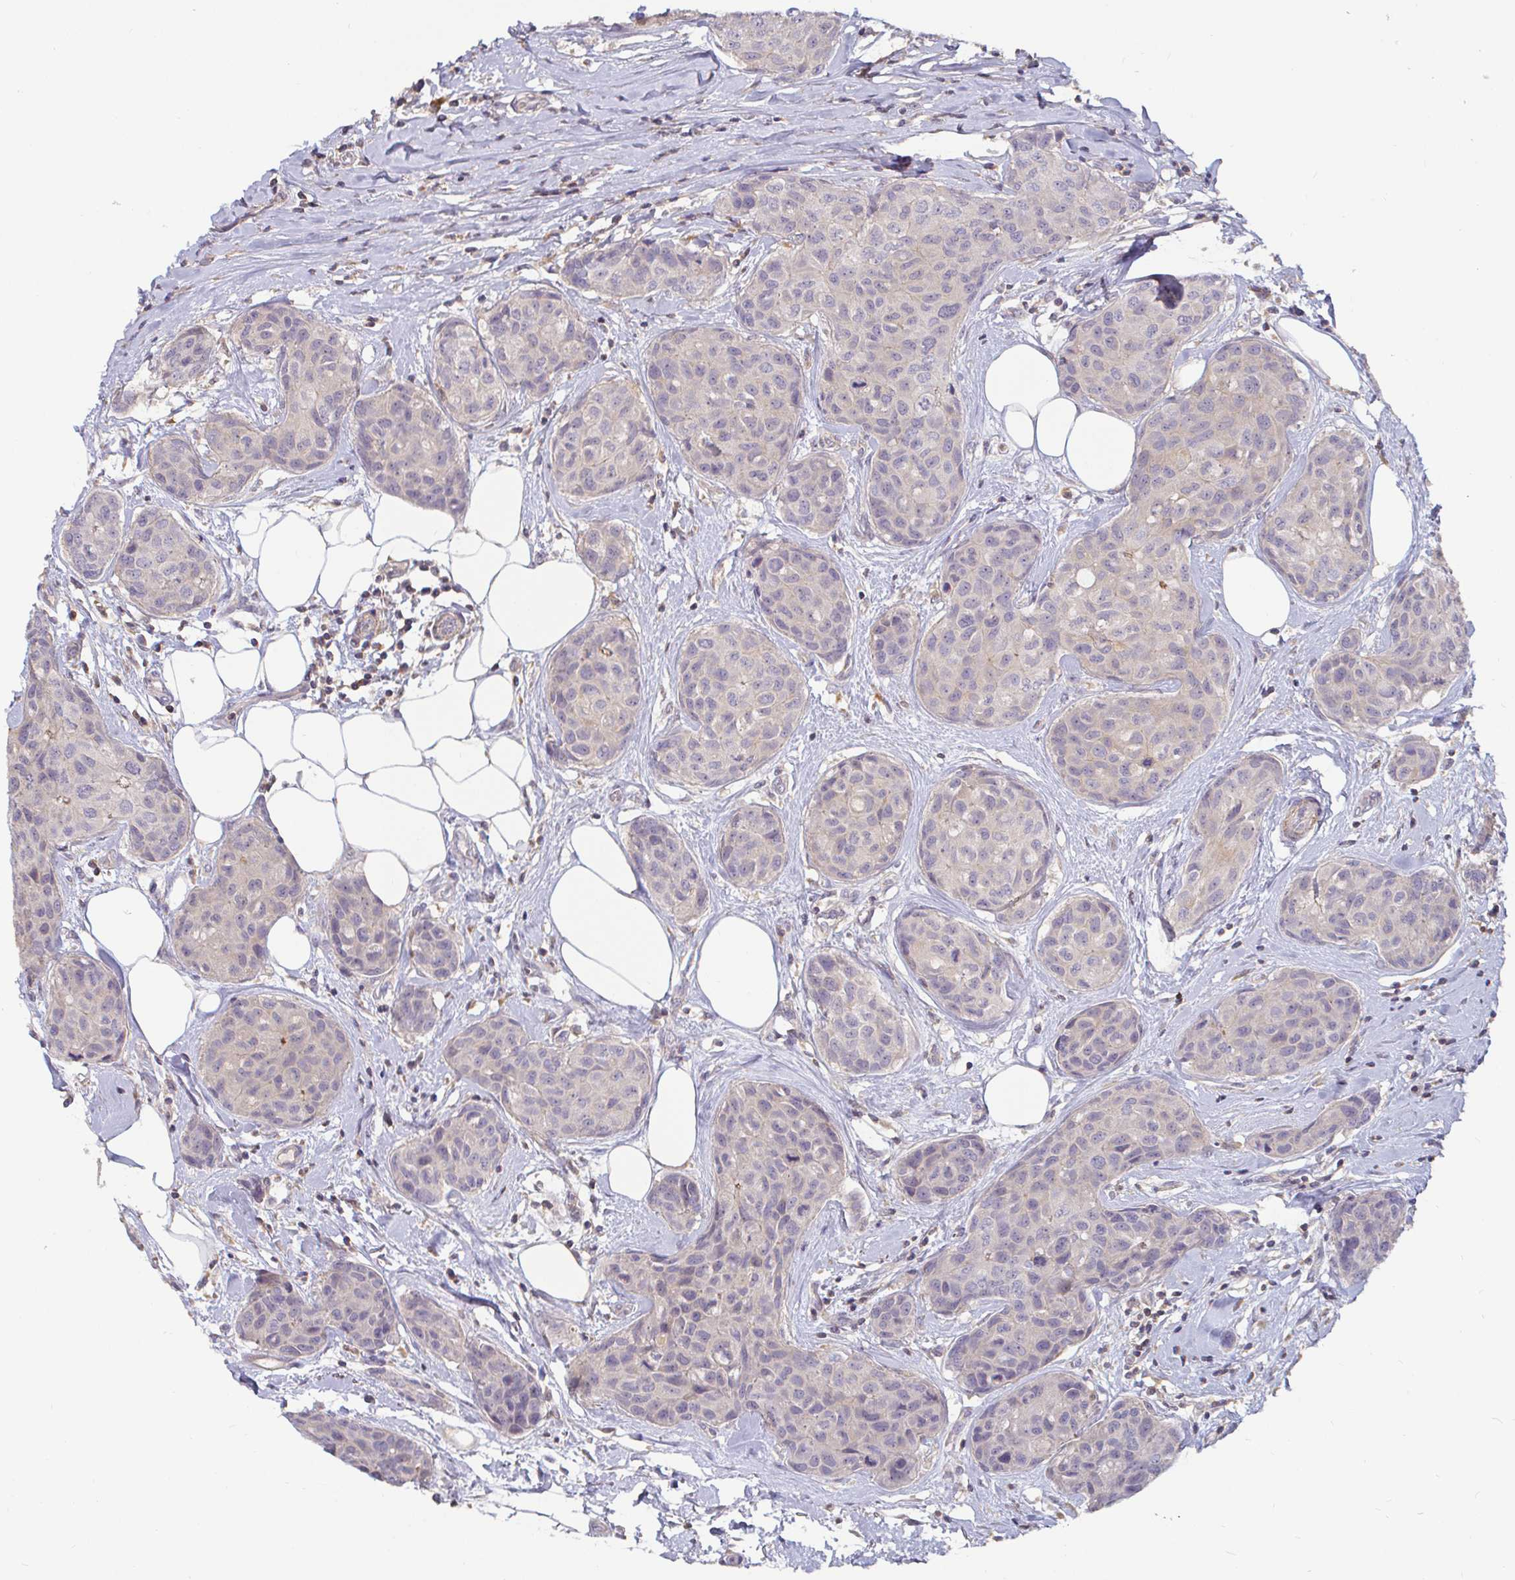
{"staining": {"intensity": "negative", "quantity": "none", "location": "none"}, "tissue": "breast cancer", "cell_type": "Tumor cells", "image_type": "cancer", "snomed": [{"axis": "morphology", "description": "Duct carcinoma"}, {"axis": "topography", "description": "Breast"}], "caption": "IHC micrograph of neoplastic tissue: human breast cancer stained with DAB exhibits no significant protein expression in tumor cells.", "gene": "CDH18", "patient": {"sex": "female", "age": 80}}